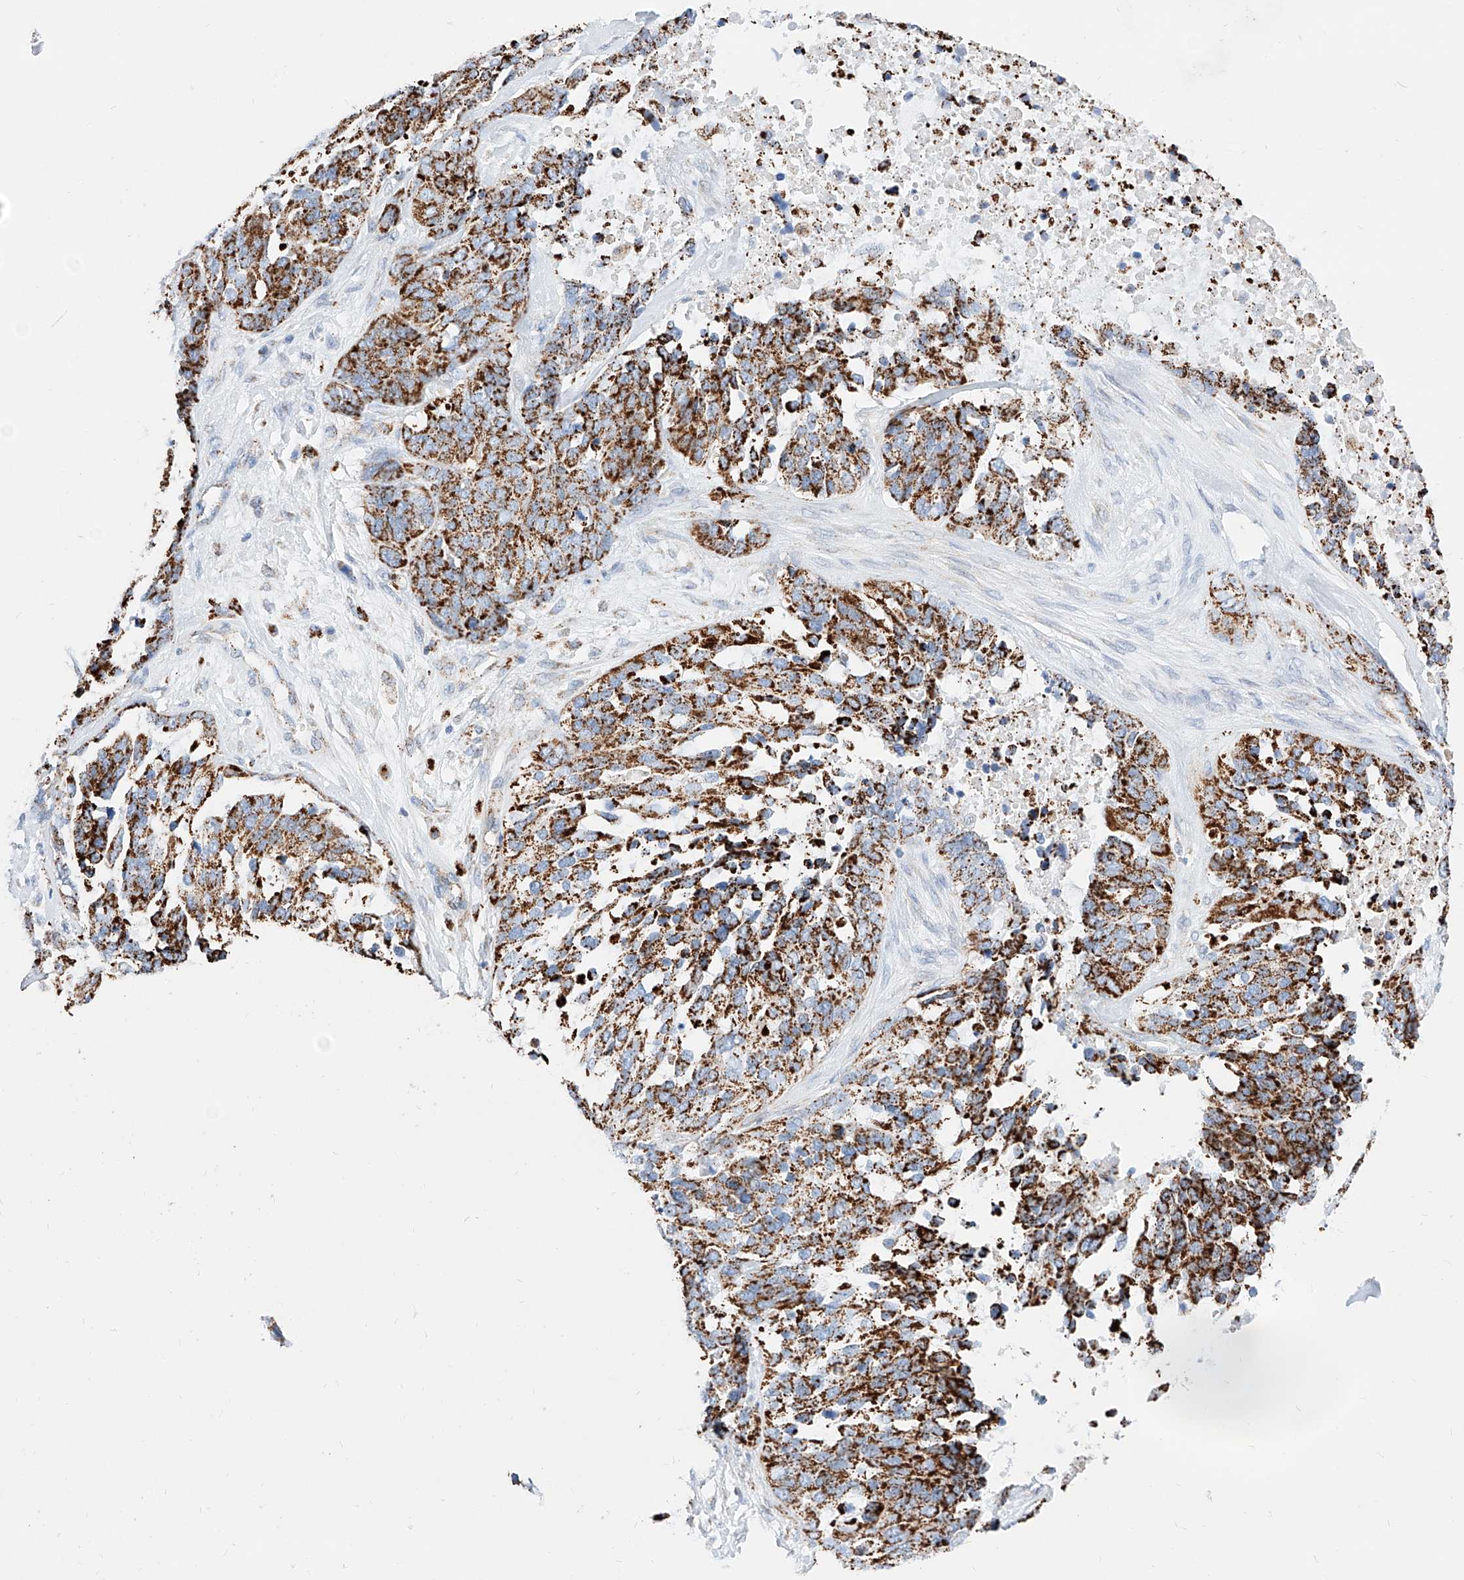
{"staining": {"intensity": "strong", "quantity": ">75%", "location": "cytoplasmic/membranous"}, "tissue": "ovarian cancer", "cell_type": "Tumor cells", "image_type": "cancer", "snomed": [{"axis": "morphology", "description": "Cystadenocarcinoma, serous, NOS"}, {"axis": "topography", "description": "Ovary"}], "caption": "High-magnification brightfield microscopy of ovarian serous cystadenocarcinoma stained with DAB (brown) and counterstained with hematoxylin (blue). tumor cells exhibit strong cytoplasmic/membranous staining is appreciated in approximately>75% of cells.", "gene": "C6orf62", "patient": {"sex": "female", "age": 44}}